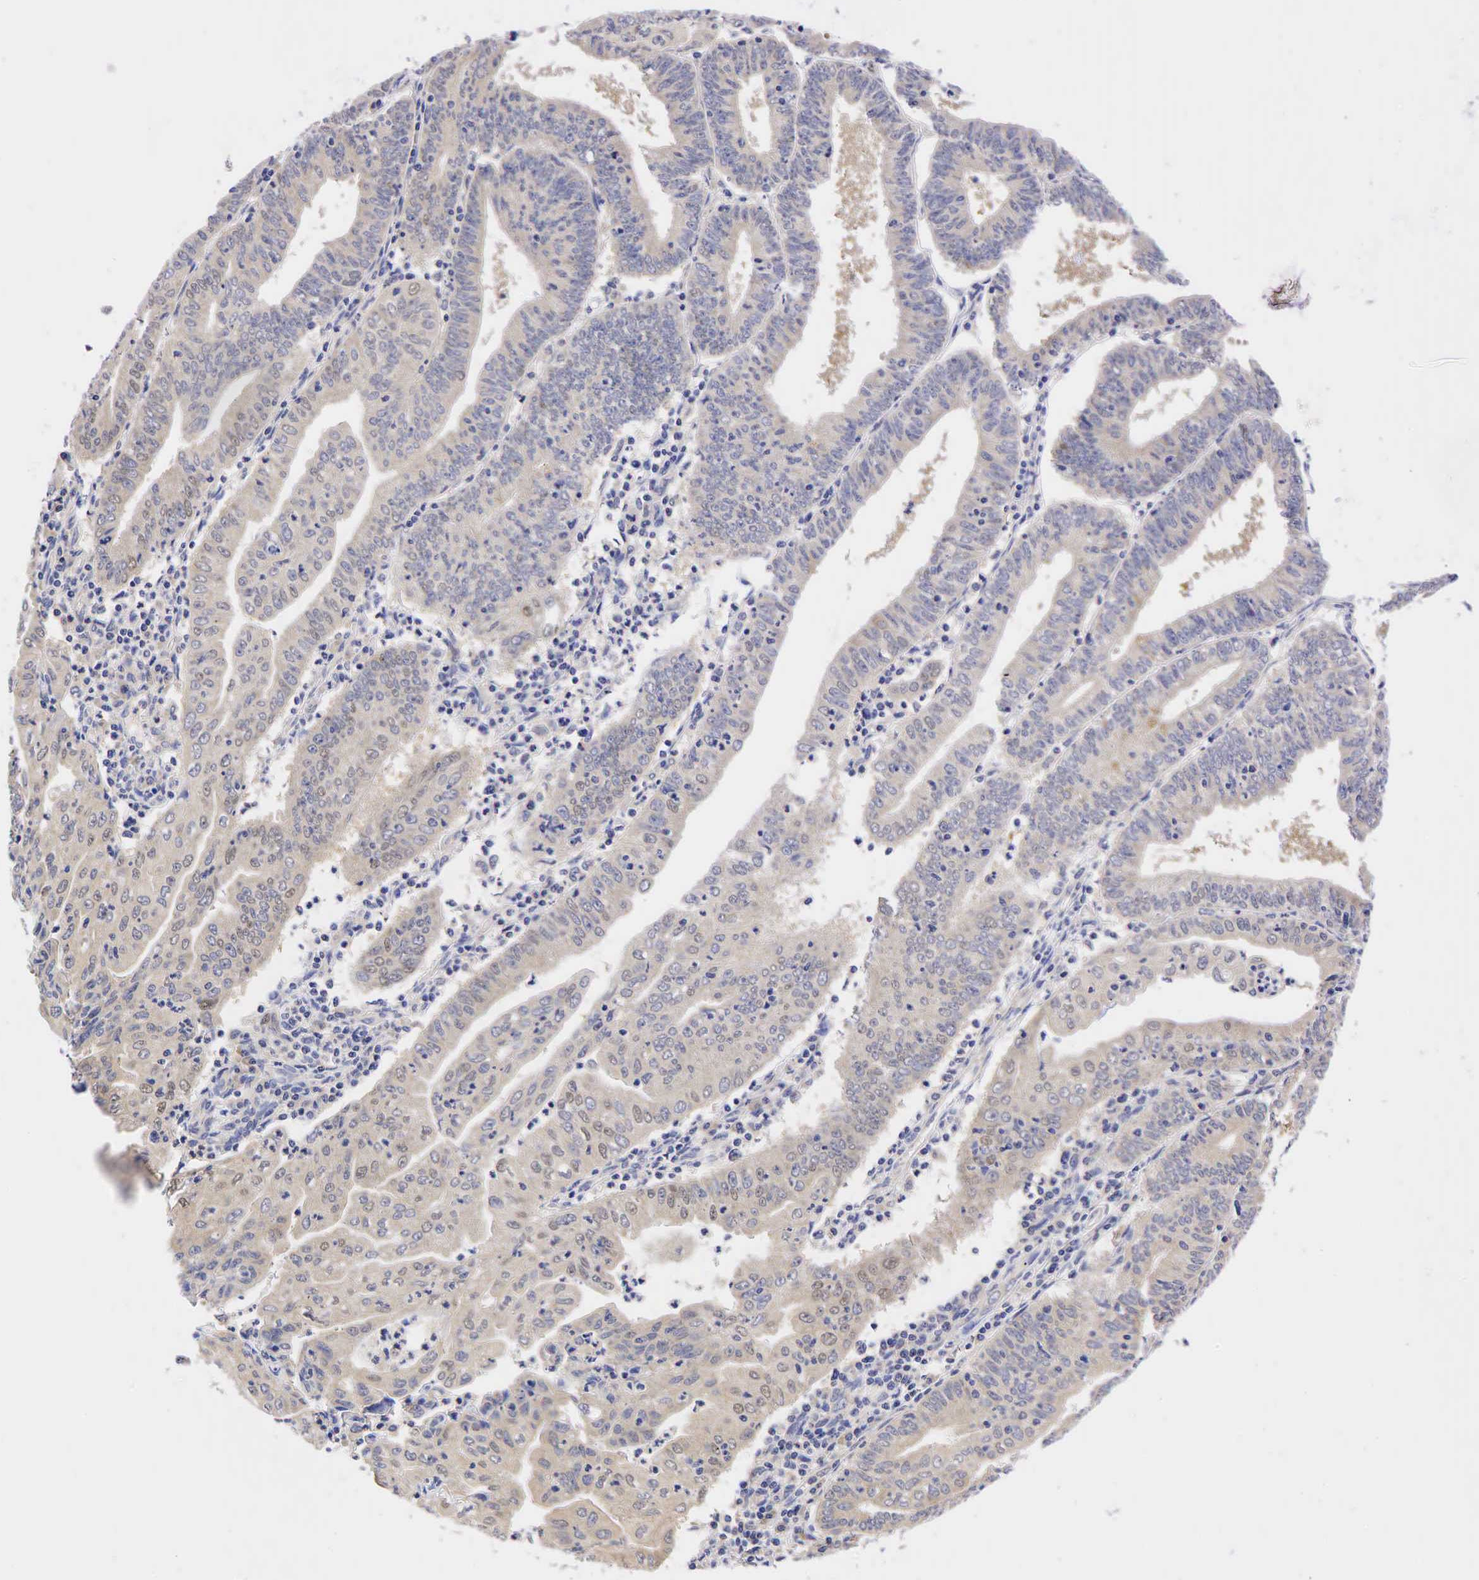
{"staining": {"intensity": "moderate", "quantity": "<25%", "location": "nuclear"}, "tissue": "endometrial cancer", "cell_type": "Tumor cells", "image_type": "cancer", "snomed": [{"axis": "morphology", "description": "Adenocarcinoma, NOS"}, {"axis": "topography", "description": "Endometrium"}], "caption": "There is low levels of moderate nuclear positivity in tumor cells of endometrial adenocarcinoma, as demonstrated by immunohistochemical staining (brown color).", "gene": "CCND1", "patient": {"sex": "female", "age": 60}}